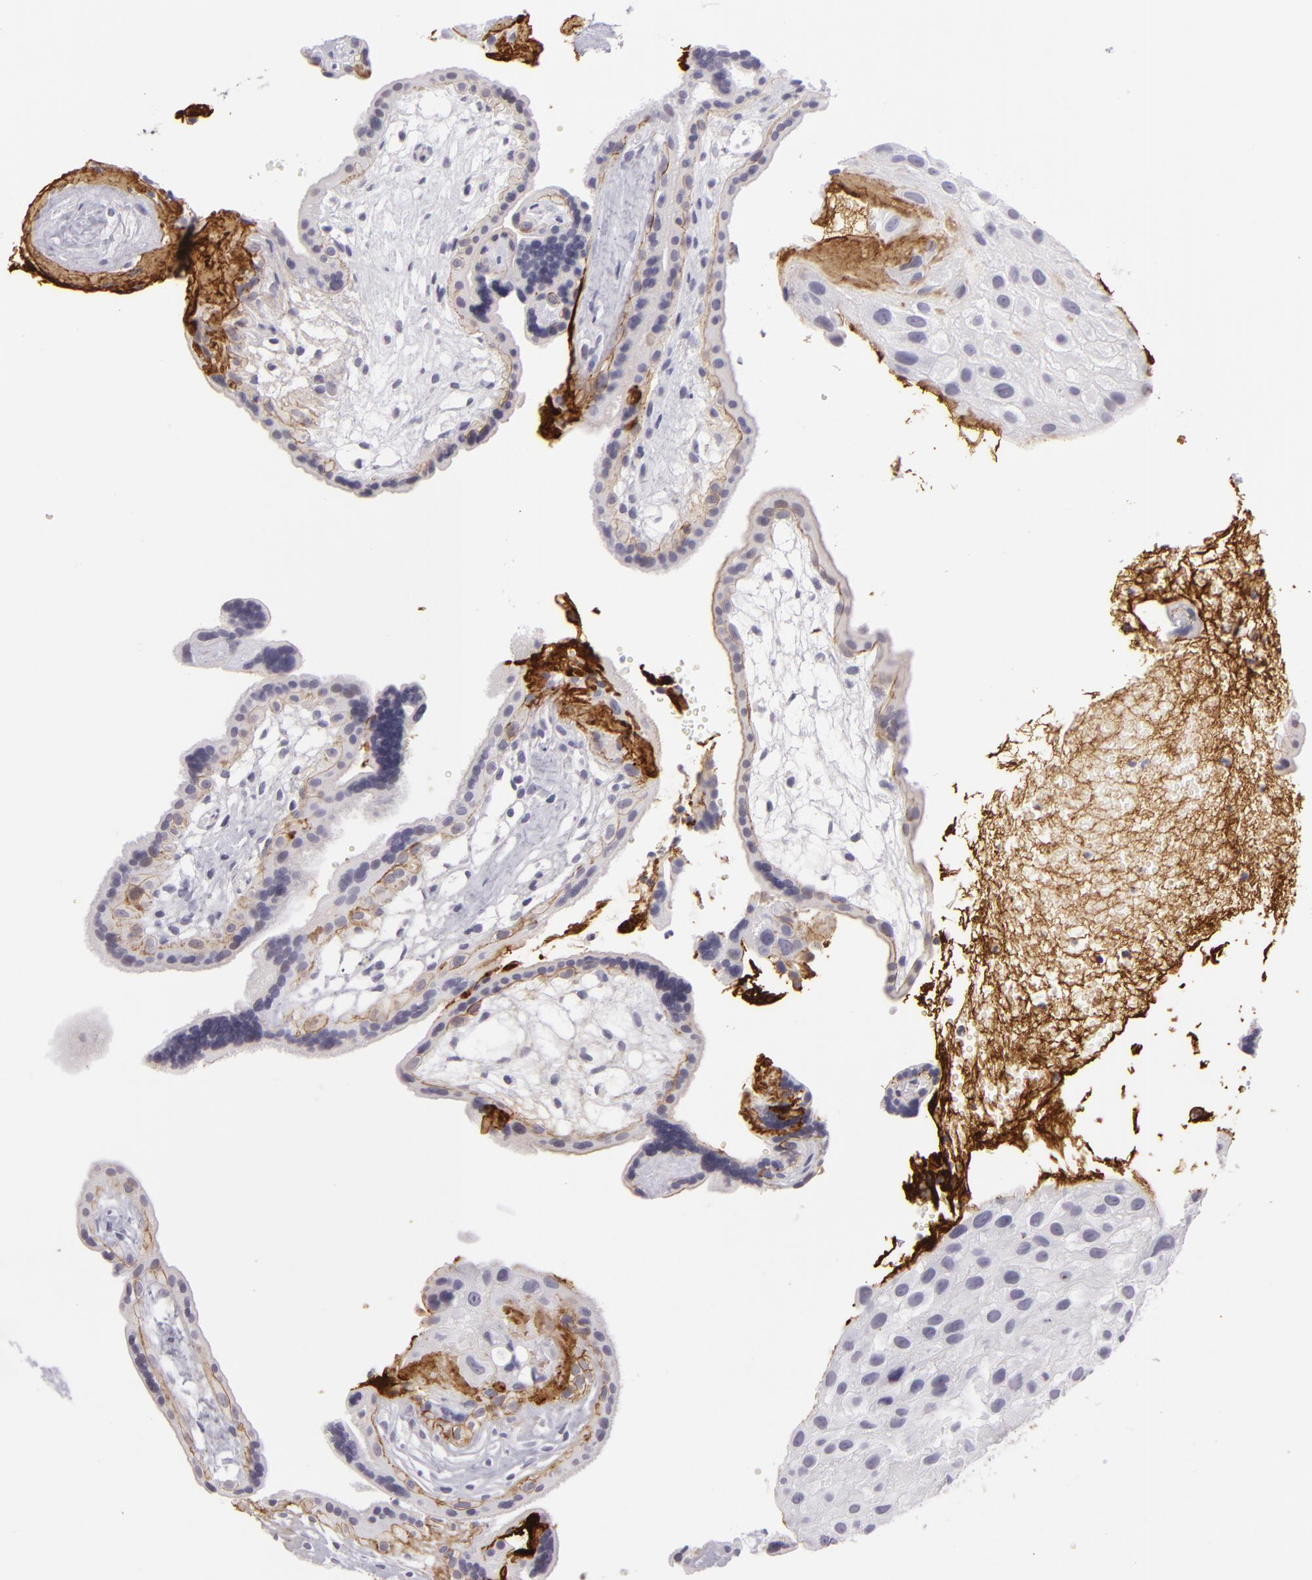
{"staining": {"intensity": "negative", "quantity": "none", "location": "none"}, "tissue": "placenta", "cell_type": "Decidual cells", "image_type": "normal", "snomed": [{"axis": "morphology", "description": "Normal tissue, NOS"}, {"axis": "topography", "description": "Placenta"}], "caption": "IHC histopathology image of unremarkable placenta stained for a protein (brown), which shows no positivity in decidual cells.", "gene": "CTNNB1", "patient": {"sex": "female", "age": 32}}